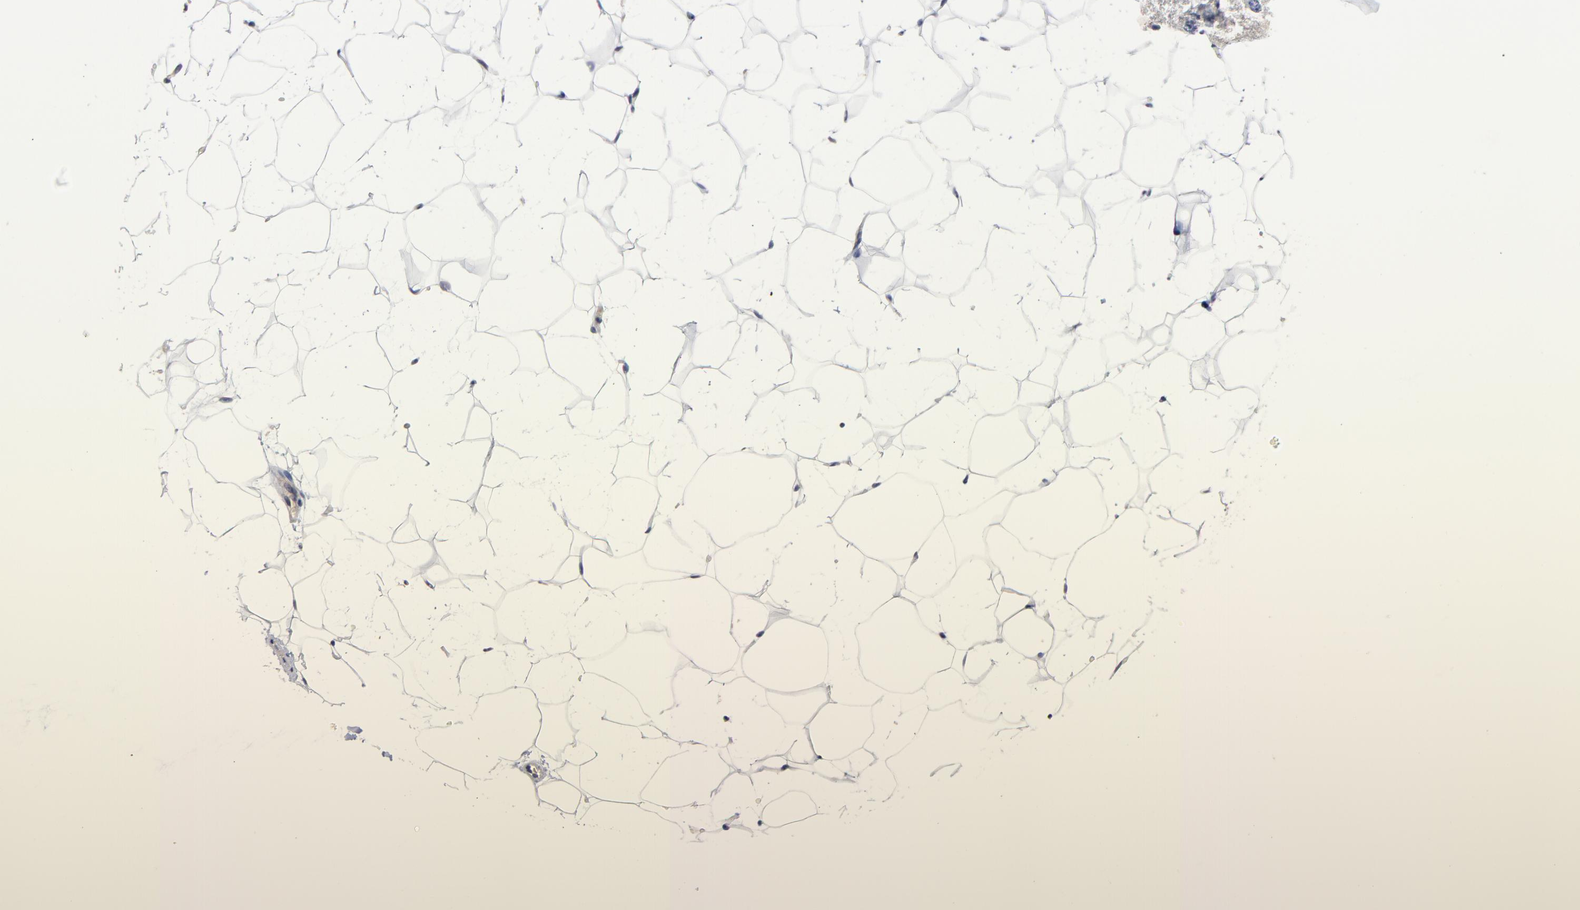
{"staining": {"intensity": "negative", "quantity": "none", "location": "none"}, "tissue": "adipose tissue", "cell_type": "Adipocytes", "image_type": "normal", "snomed": [{"axis": "morphology", "description": "Normal tissue, NOS"}, {"axis": "morphology", "description": "Fibrosis, NOS"}, {"axis": "topography", "description": "Breast"}], "caption": "Adipose tissue stained for a protein using immunohistochemistry demonstrates no staining adipocytes.", "gene": "TRAT1", "patient": {"sex": "female", "age": 24}}